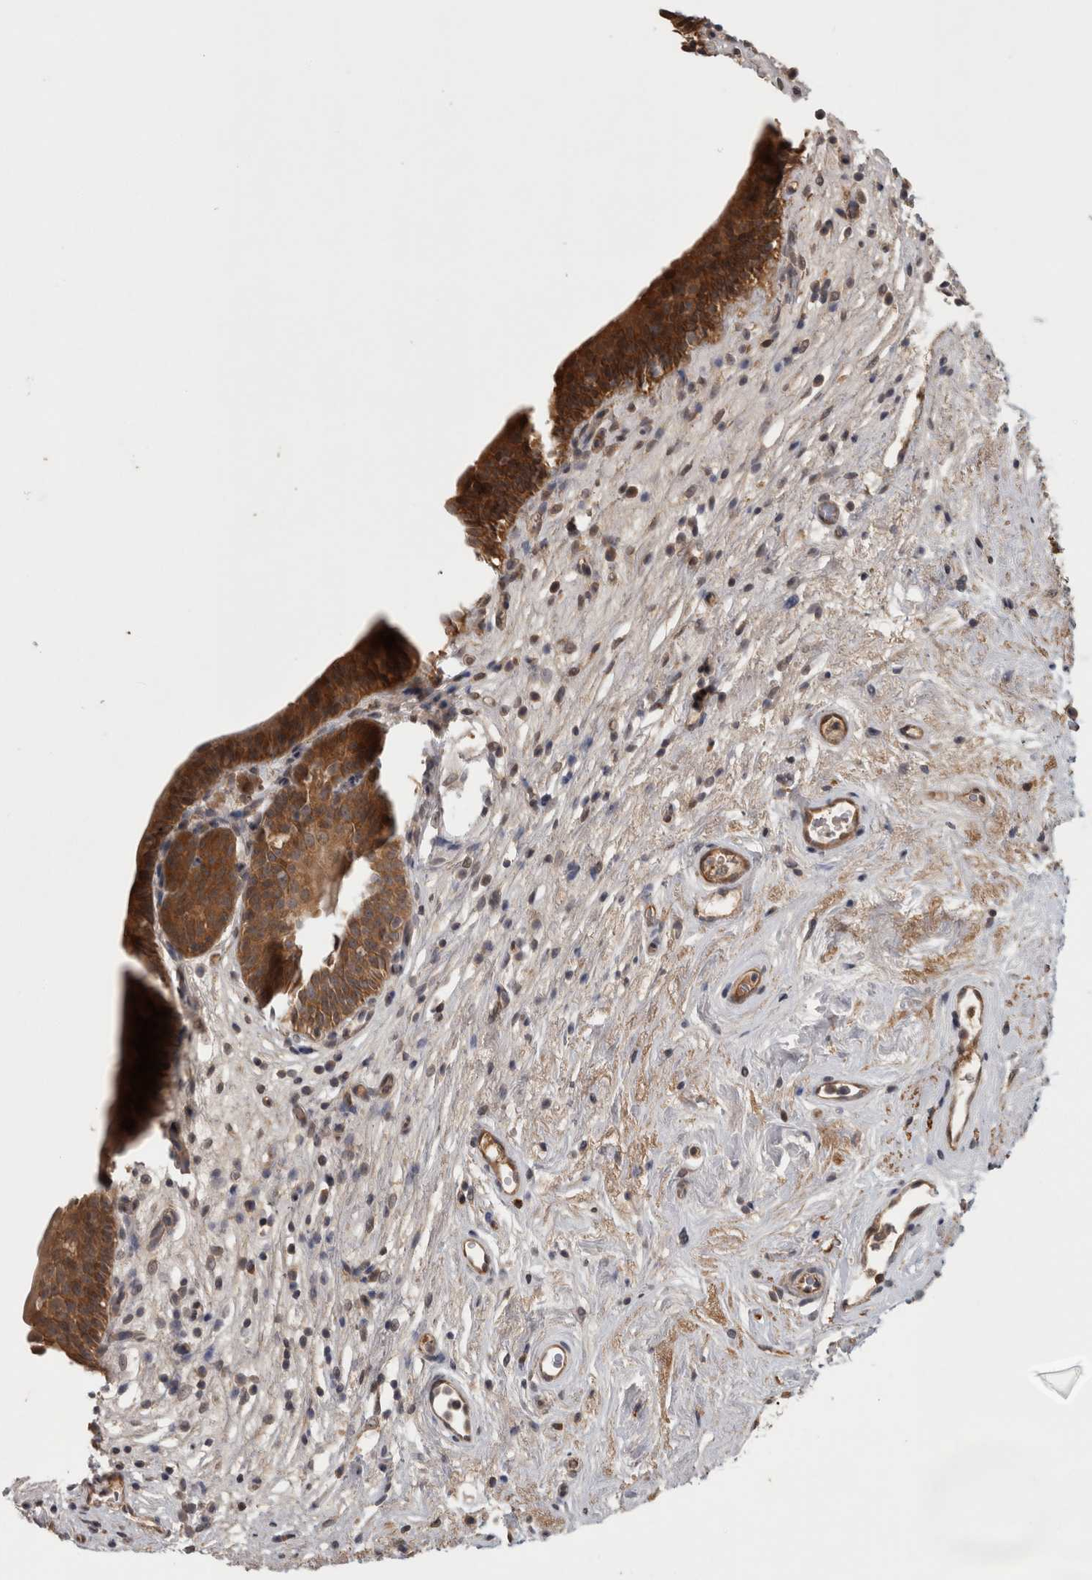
{"staining": {"intensity": "strong", "quantity": ">75%", "location": "cytoplasmic/membranous"}, "tissue": "urinary bladder", "cell_type": "Urothelial cells", "image_type": "normal", "snomed": [{"axis": "morphology", "description": "Normal tissue, NOS"}, {"axis": "topography", "description": "Urinary bladder"}], "caption": "High-magnification brightfield microscopy of unremarkable urinary bladder stained with DAB (brown) and counterstained with hematoxylin (blue). urothelial cells exhibit strong cytoplasmic/membranous positivity is appreciated in about>75% of cells.", "gene": "TRMT61B", "patient": {"sex": "male", "age": 83}}